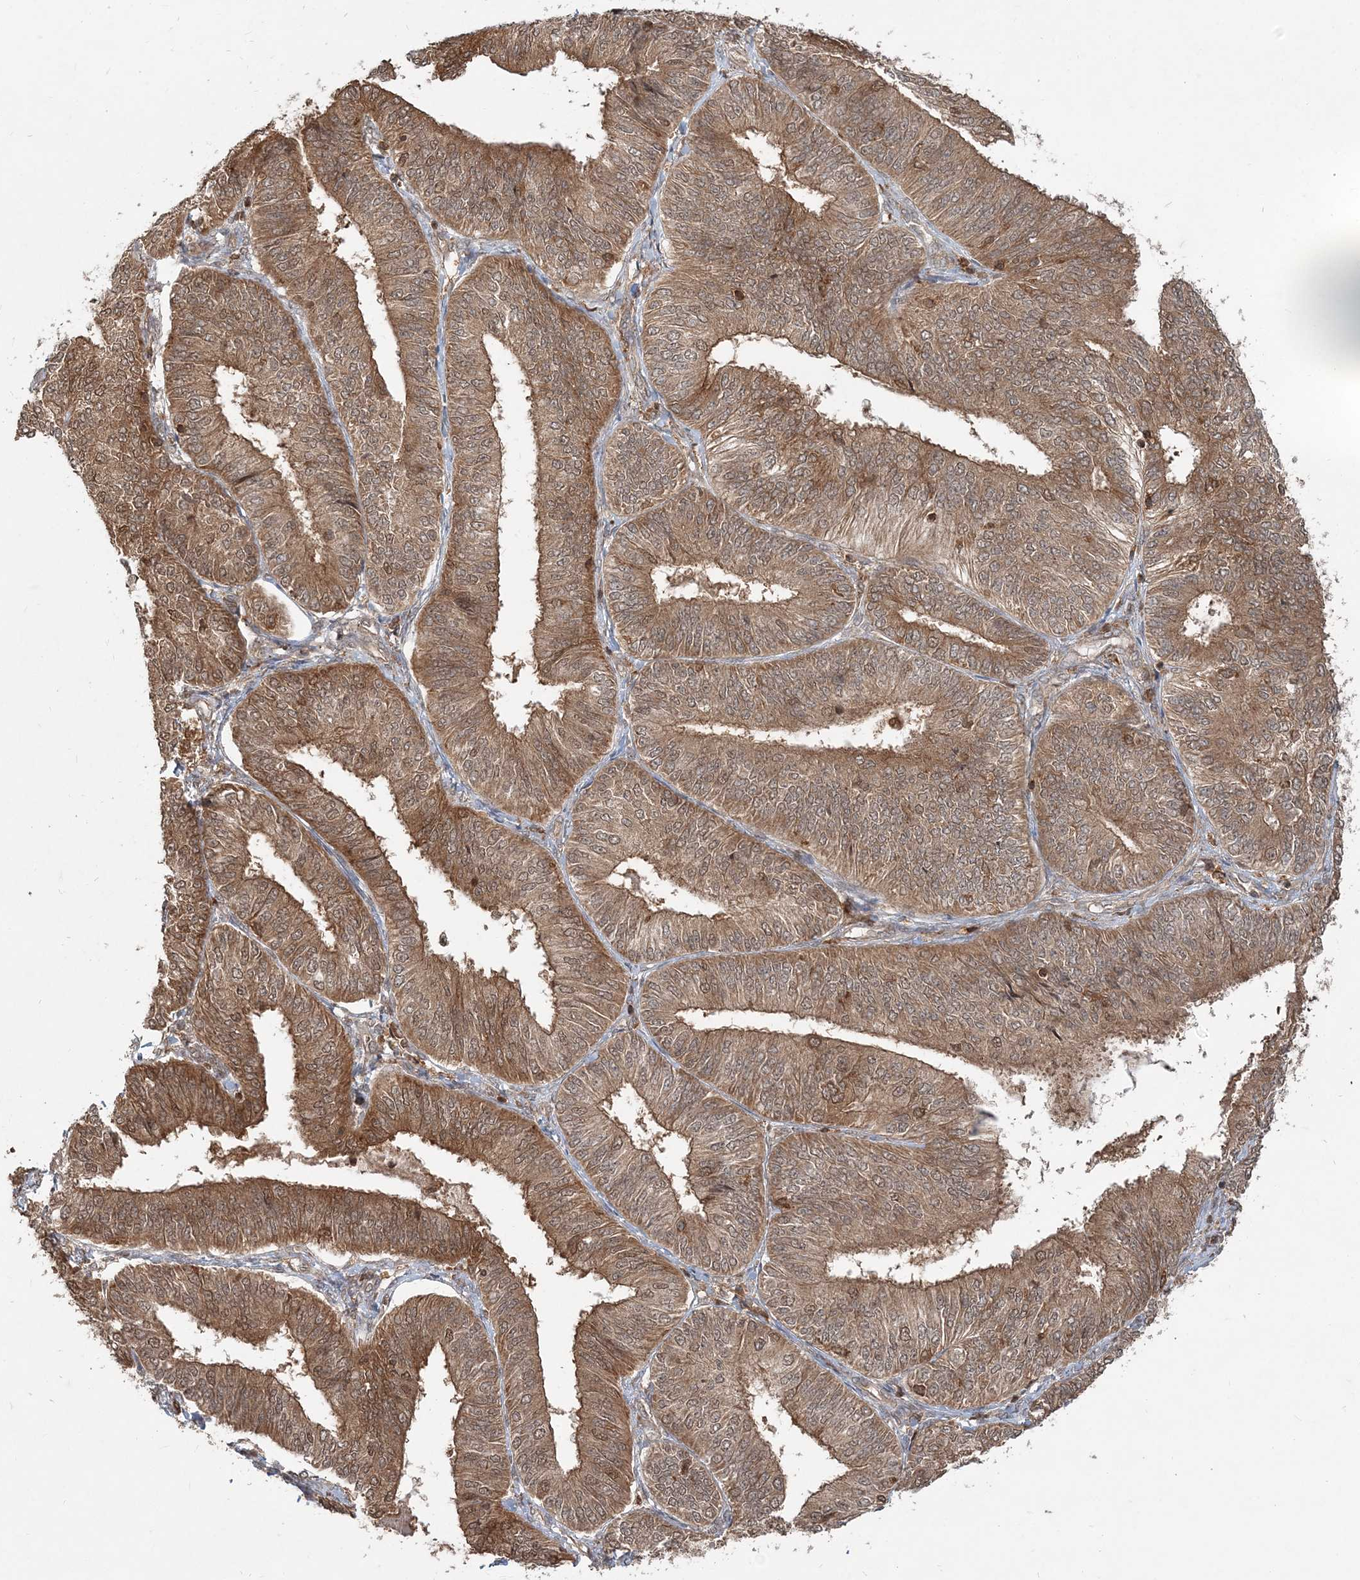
{"staining": {"intensity": "moderate", "quantity": ">75%", "location": "cytoplasmic/membranous"}, "tissue": "endometrial cancer", "cell_type": "Tumor cells", "image_type": "cancer", "snomed": [{"axis": "morphology", "description": "Adenocarcinoma, NOS"}, {"axis": "topography", "description": "Endometrium"}], "caption": "Brown immunohistochemical staining in adenocarcinoma (endometrial) shows moderate cytoplasmic/membranous expression in approximately >75% of tumor cells.", "gene": "CAB39", "patient": {"sex": "female", "age": 58}}